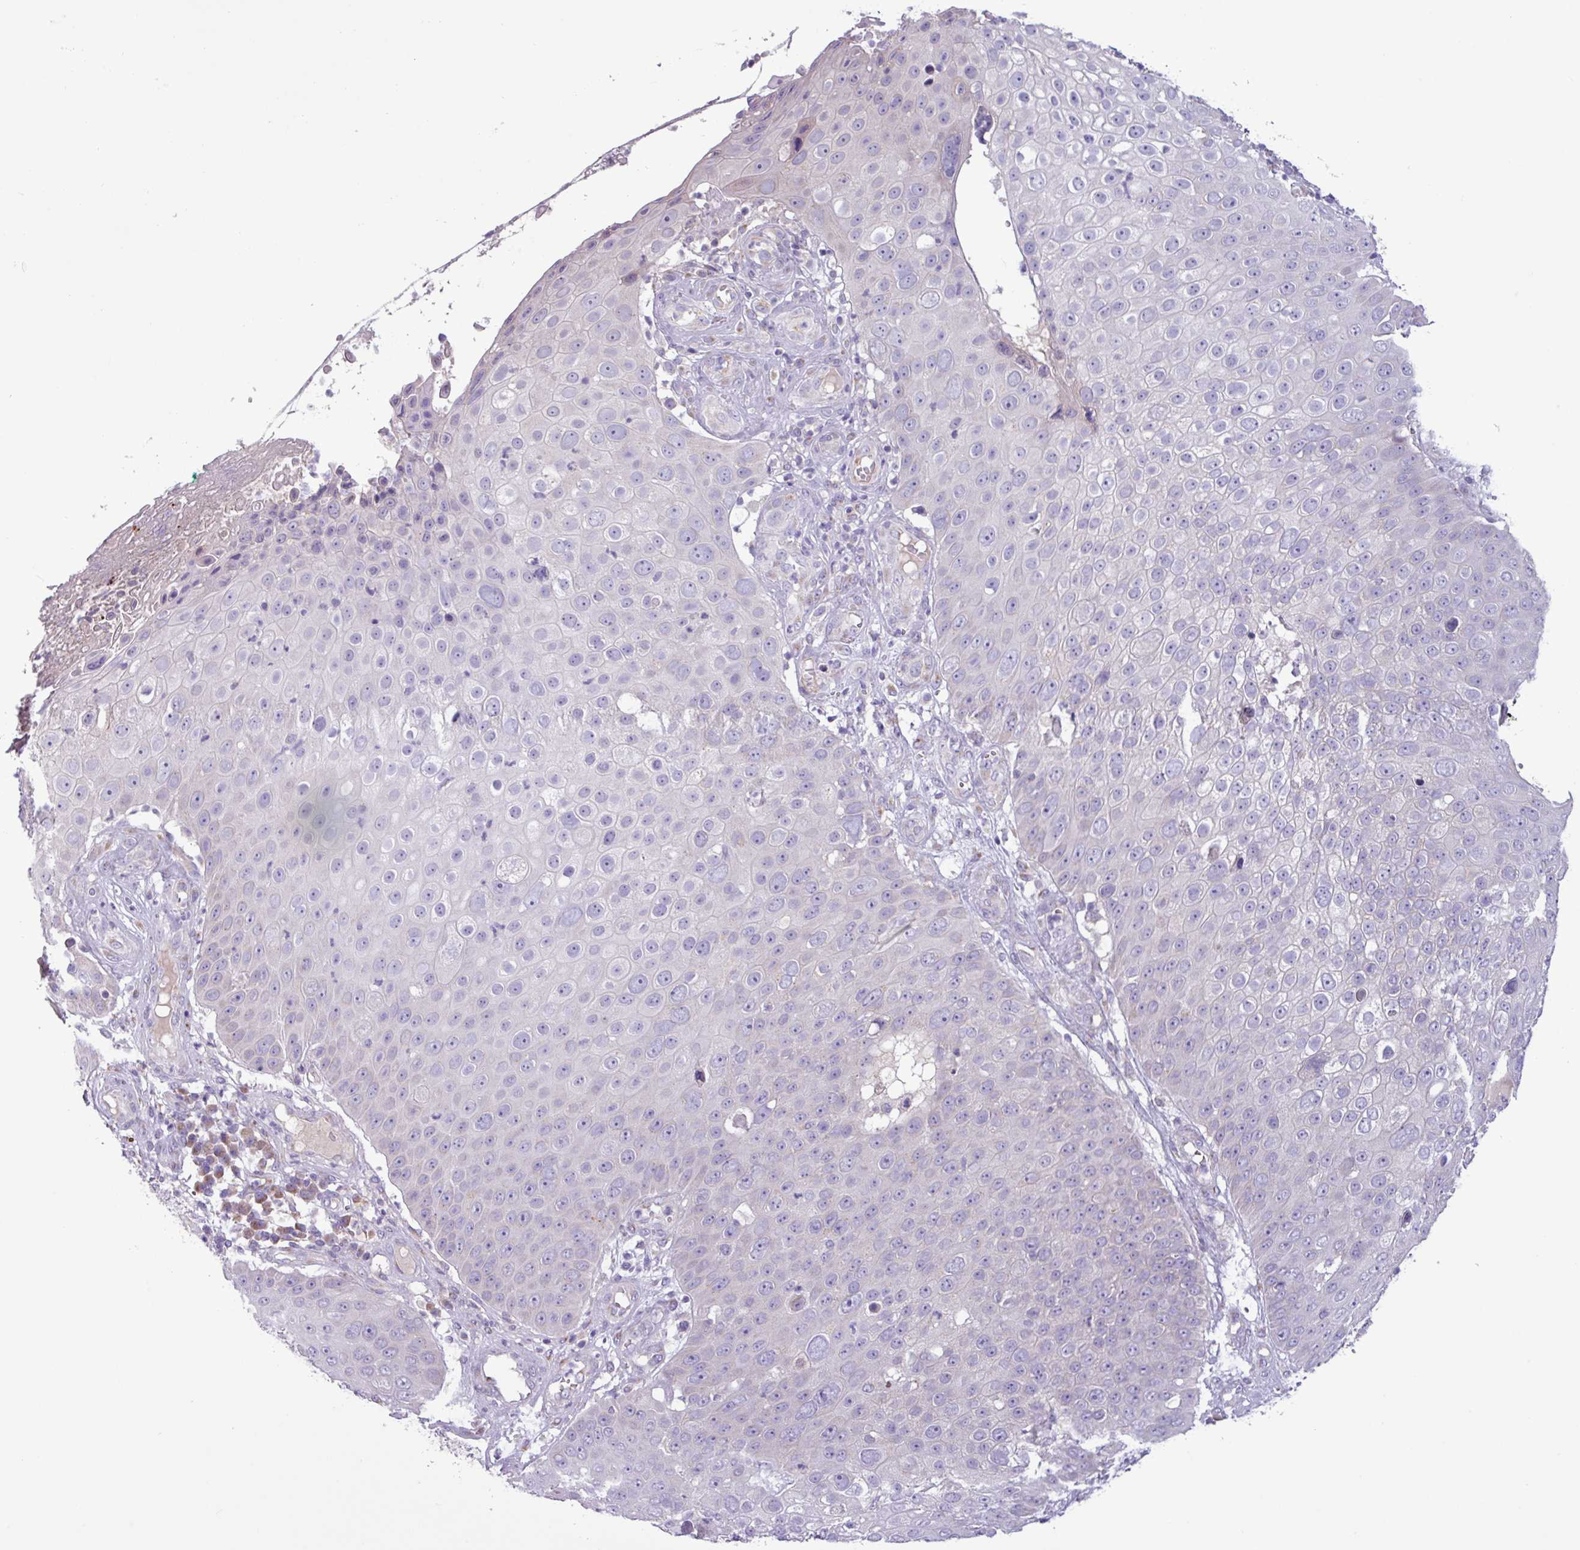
{"staining": {"intensity": "negative", "quantity": "none", "location": "none"}, "tissue": "skin cancer", "cell_type": "Tumor cells", "image_type": "cancer", "snomed": [{"axis": "morphology", "description": "Squamous cell carcinoma, NOS"}, {"axis": "topography", "description": "Skin"}], "caption": "Squamous cell carcinoma (skin) stained for a protein using immunohistochemistry reveals no positivity tumor cells.", "gene": "STIMATE", "patient": {"sex": "male", "age": 71}}